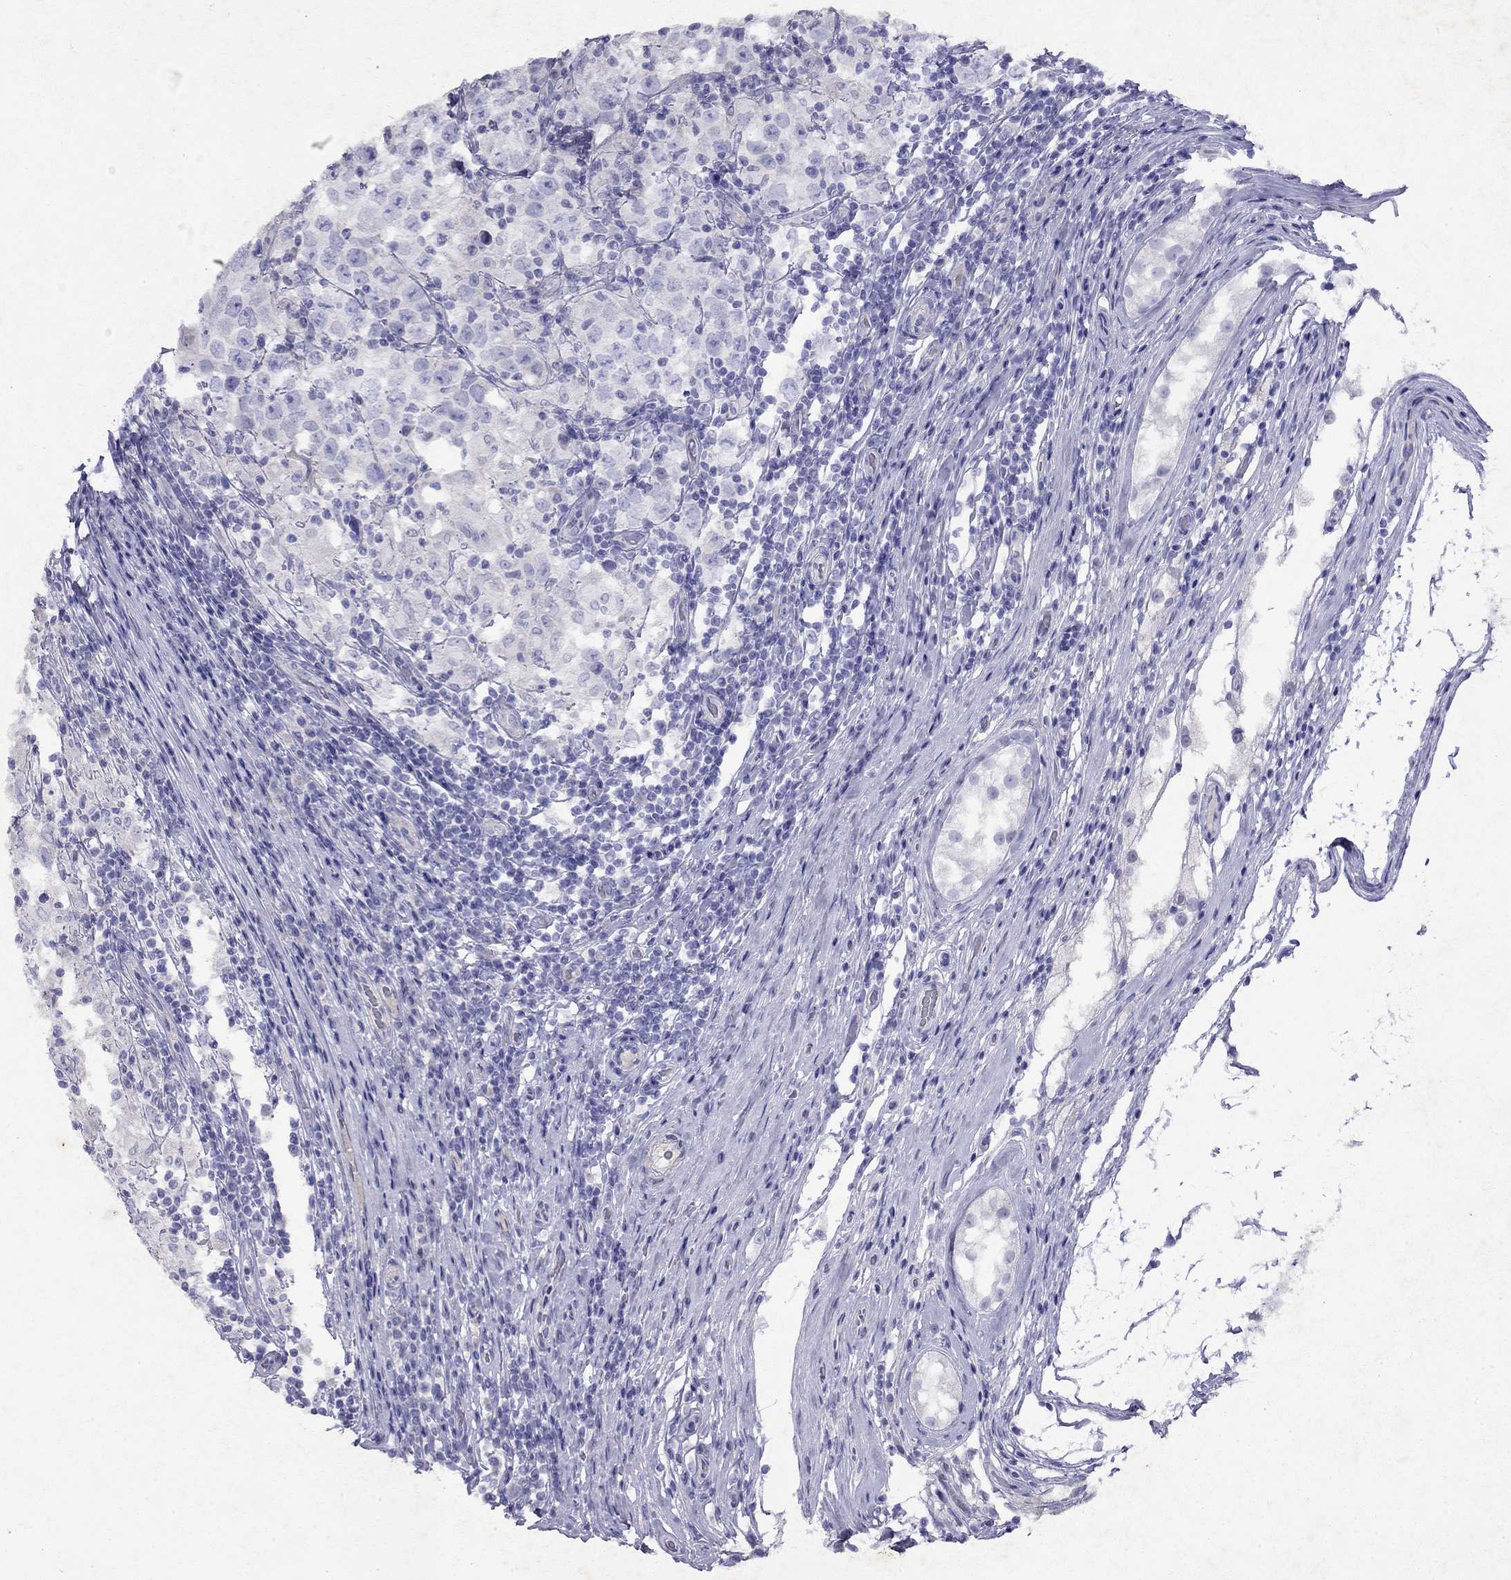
{"staining": {"intensity": "negative", "quantity": "none", "location": "none"}, "tissue": "testis cancer", "cell_type": "Tumor cells", "image_type": "cancer", "snomed": [{"axis": "morphology", "description": "Seminoma, NOS"}, {"axis": "morphology", "description": "Carcinoma, Embryonal, NOS"}, {"axis": "topography", "description": "Testis"}], "caption": "Immunohistochemistry (IHC) image of human testis cancer (seminoma) stained for a protein (brown), which reveals no expression in tumor cells. (Stains: DAB IHC with hematoxylin counter stain, Microscopy: brightfield microscopy at high magnification).", "gene": "GNAT3", "patient": {"sex": "male", "age": 41}}